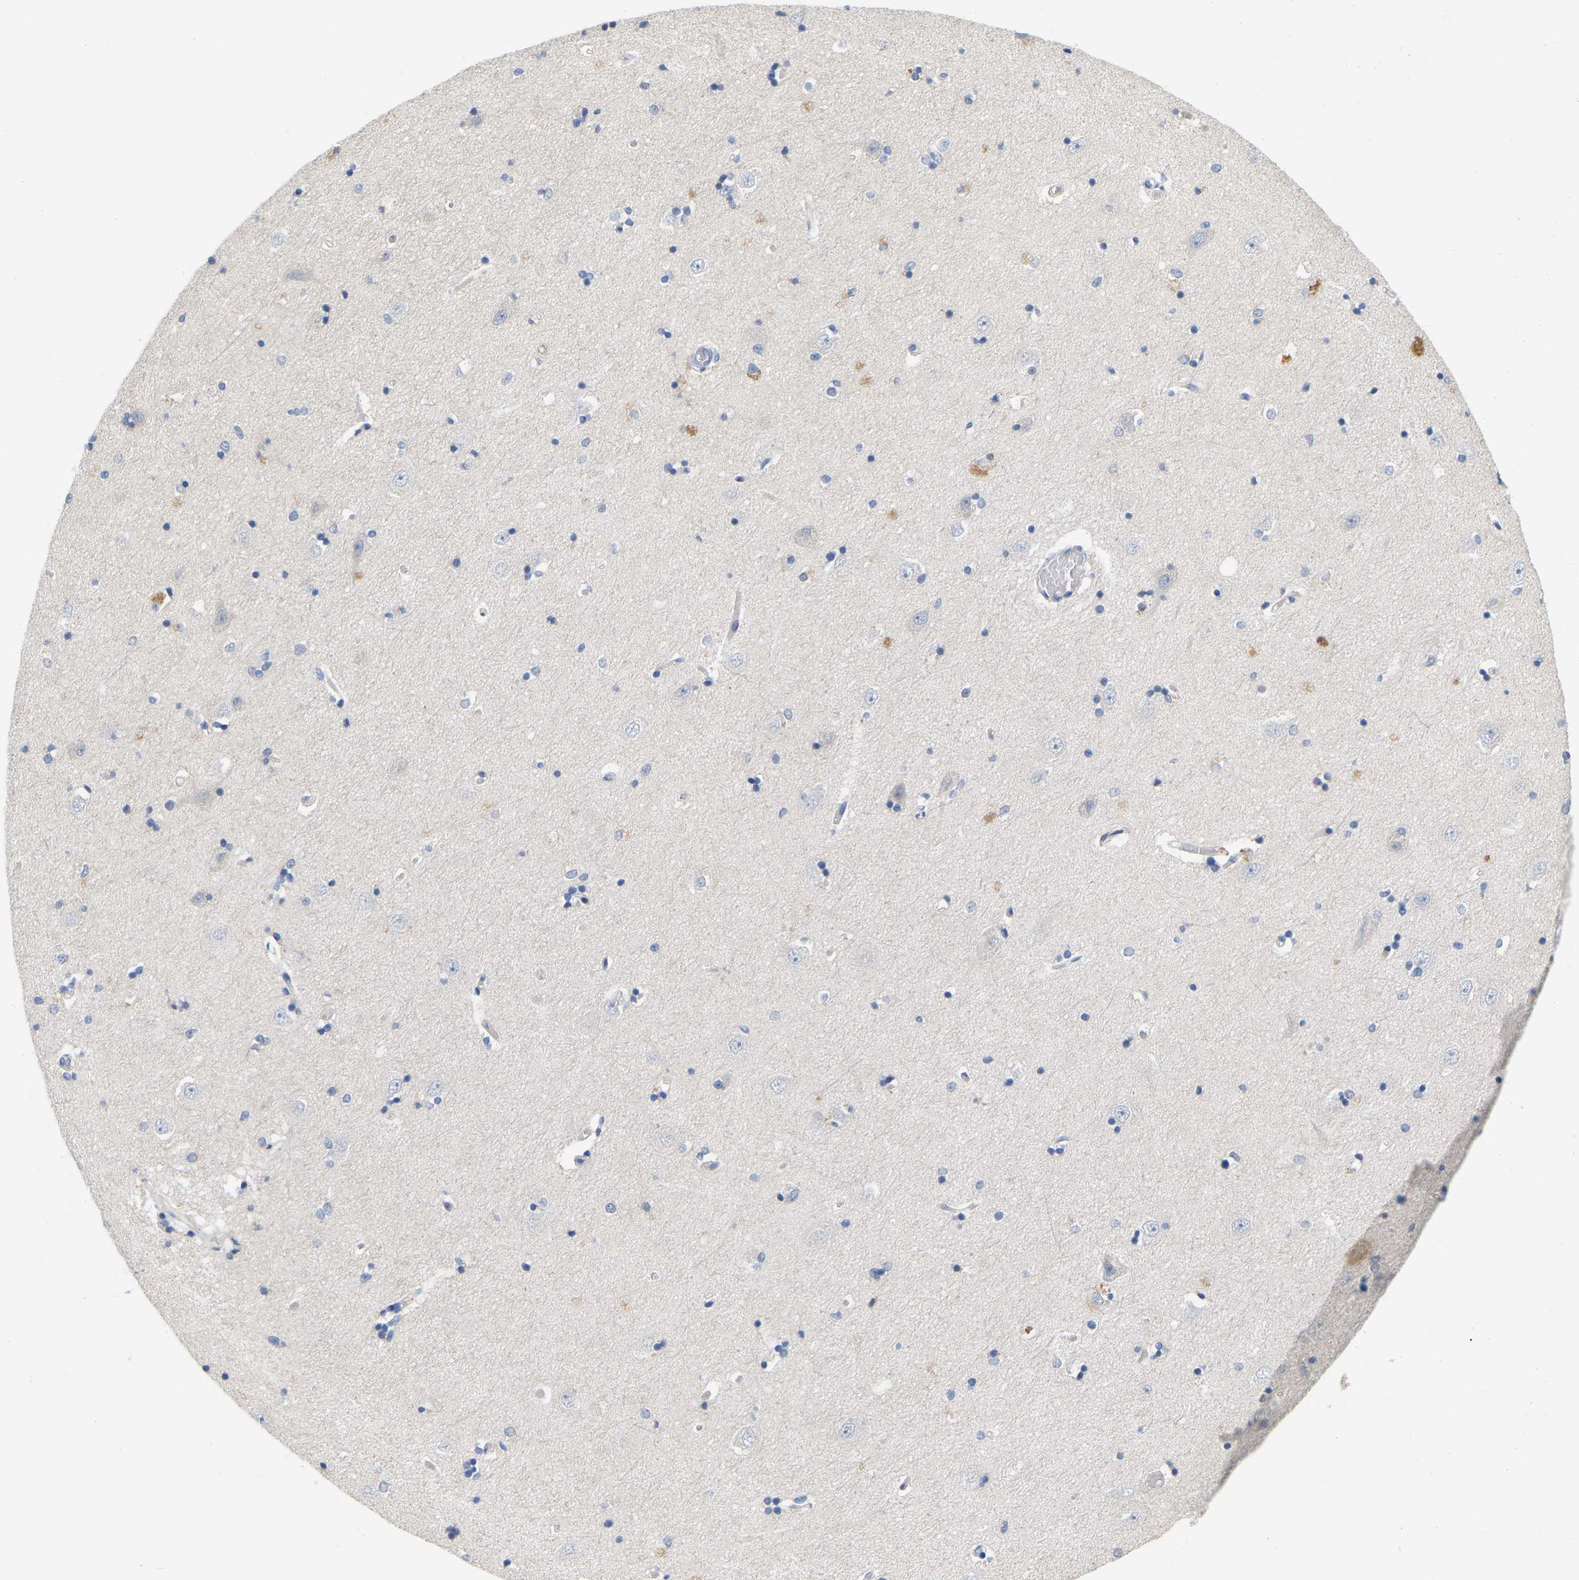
{"staining": {"intensity": "moderate", "quantity": "<25%", "location": "cytoplasmic/membranous"}, "tissue": "hippocampus", "cell_type": "Glial cells", "image_type": "normal", "snomed": [{"axis": "morphology", "description": "Normal tissue, NOS"}, {"axis": "topography", "description": "Hippocampus"}], "caption": "Human hippocampus stained for a protein (brown) shows moderate cytoplasmic/membranous positive expression in approximately <25% of glial cells.", "gene": "WIPI2", "patient": {"sex": "male", "age": 45}}